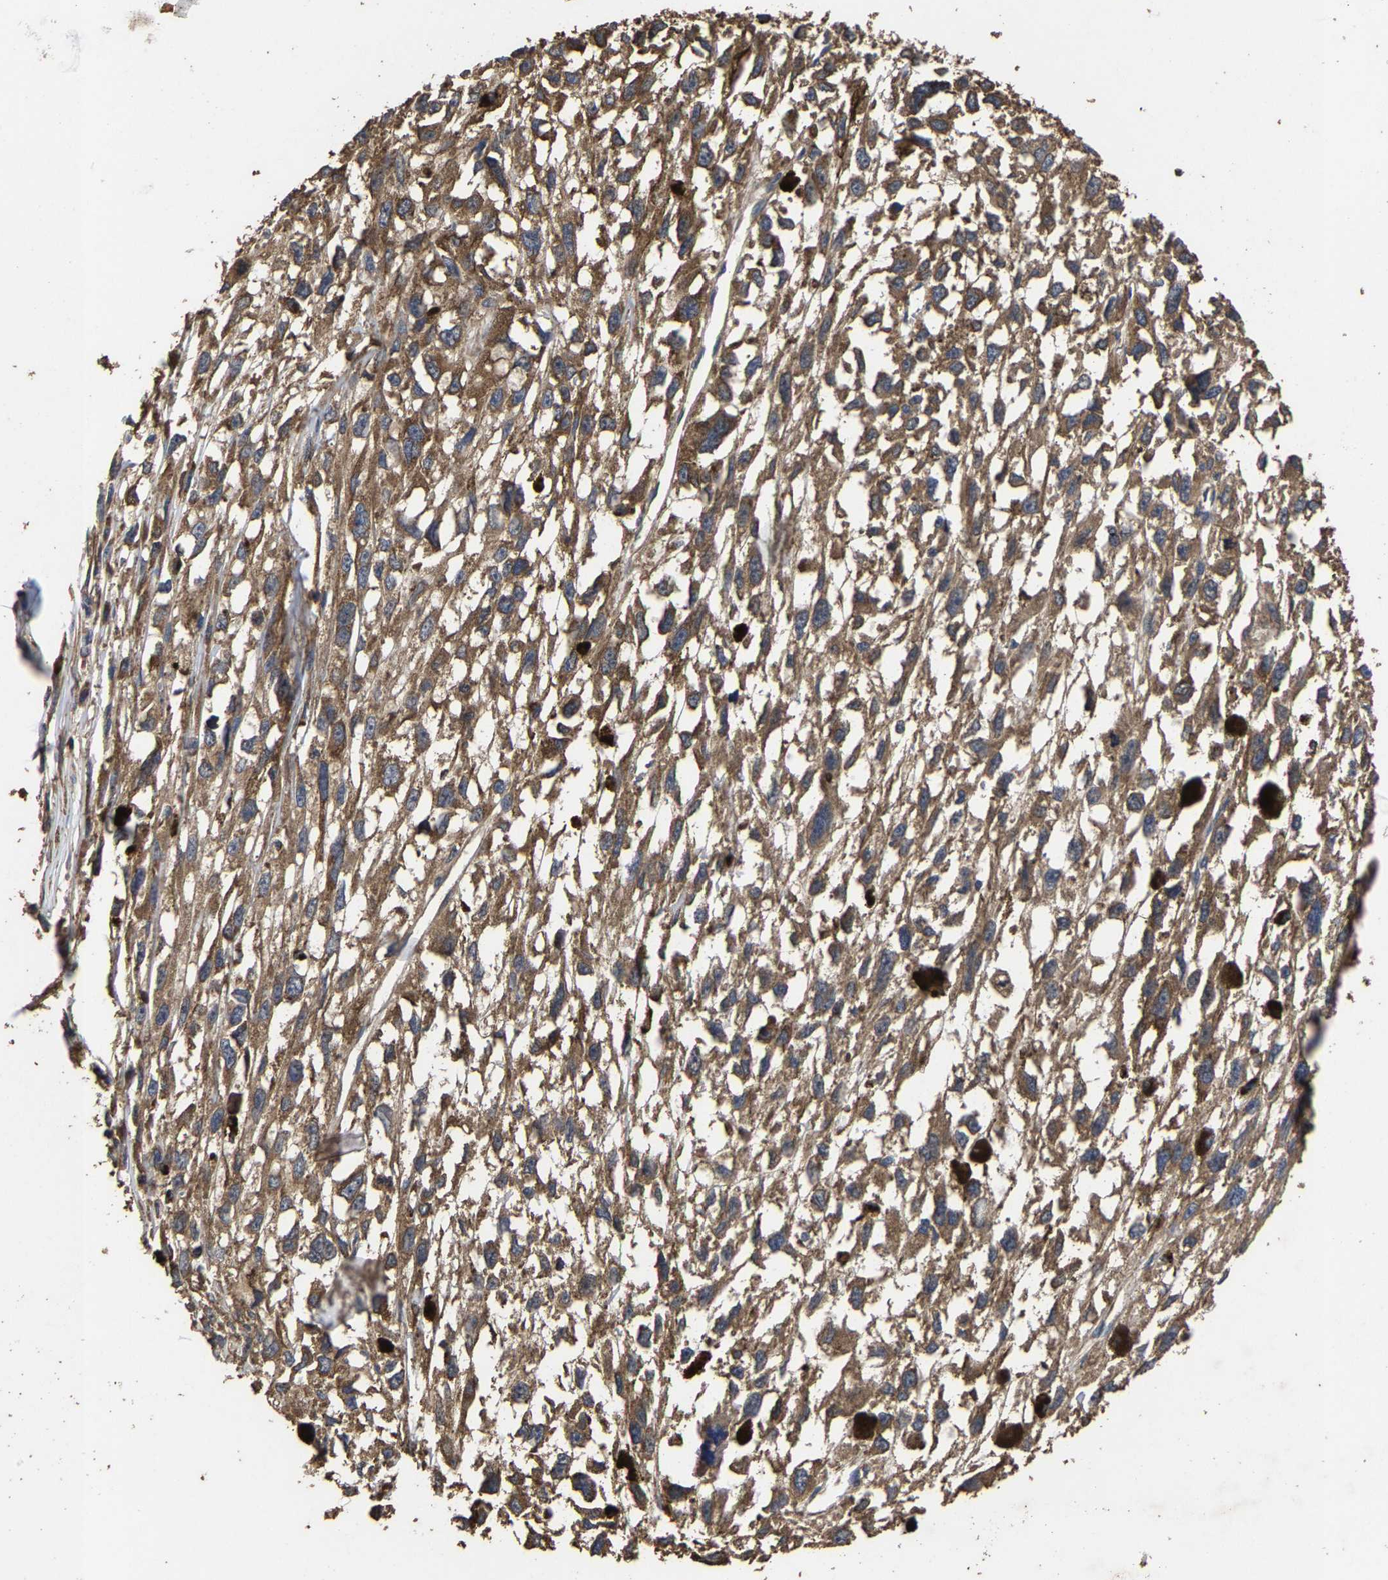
{"staining": {"intensity": "moderate", "quantity": ">75%", "location": "cytoplasmic/membranous"}, "tissue": "melanoma", "cell_type": "Tumor cells", "image_type": "cancer", "snomed": [{"axis": "morphology", "description": "Malignant melanoma, Metastatic site"}, {"axis": "topography", "description": "Lymph node"}], "caption": "Immunohistochemical staining of human melanoma reveals moderate cytoplasmic/membranous protein positivity in about >75% of tumor cells.", "gene": "ITCH", "patient": {"sex": "male", "age": 59}}